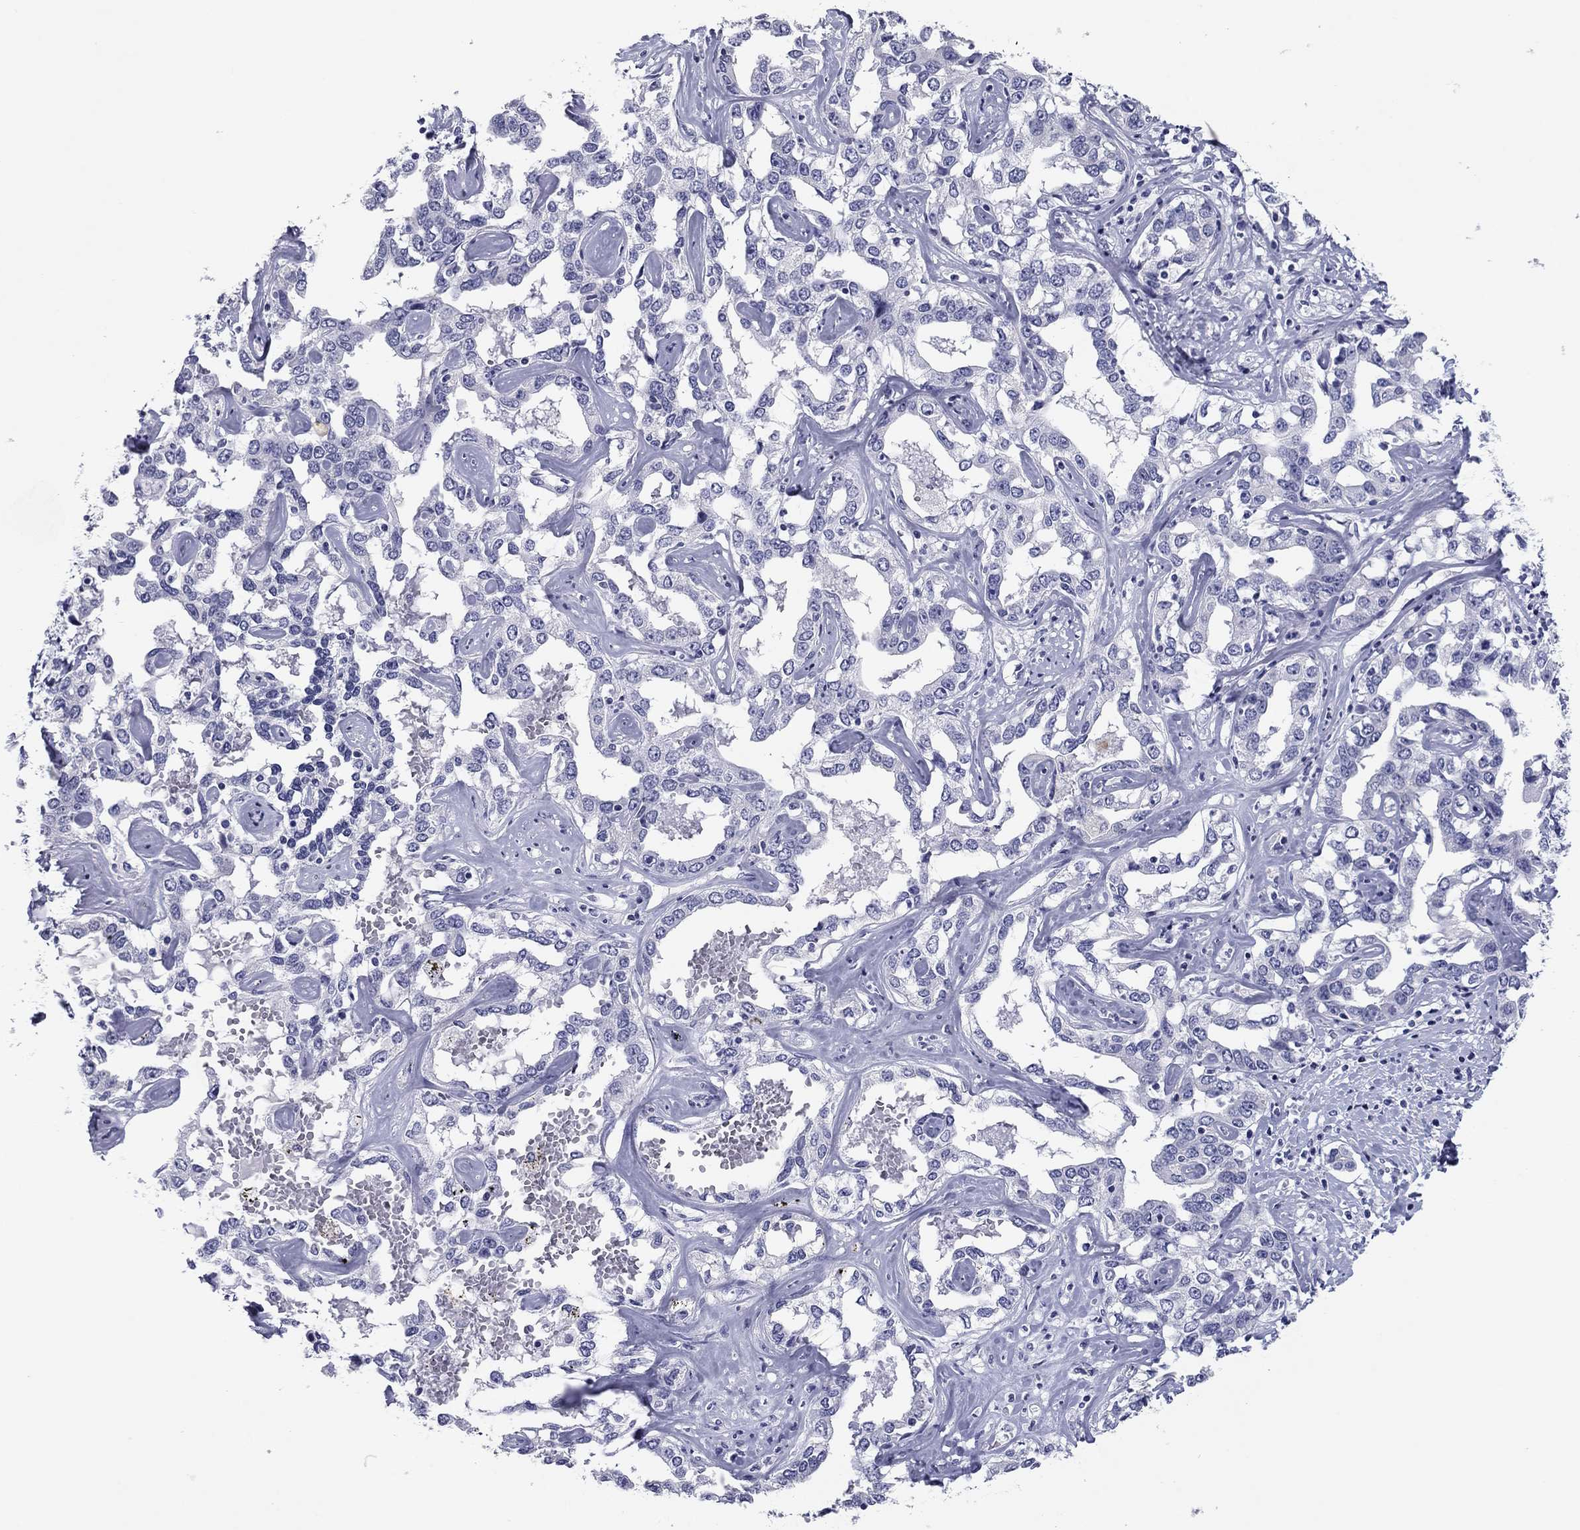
{"staining": {"intensity": "negative", "quantity": "none", "location": "none"}, "tissue": "liver cancer", "cell_type": "Tumor cells", "image_type": "cancer", "snomed": [{"axis": "morphology", "description": "Cholangiocarcinoma"}, {"axis": "topography", "description": "Liver"}], "caption": "Human cholangiocarcinoma (liver) stained for a protein using IHC exhibits no positivity in tumor cells.", "gene": "KCNH1", "patient": {"sex": "male", "age": 59}}